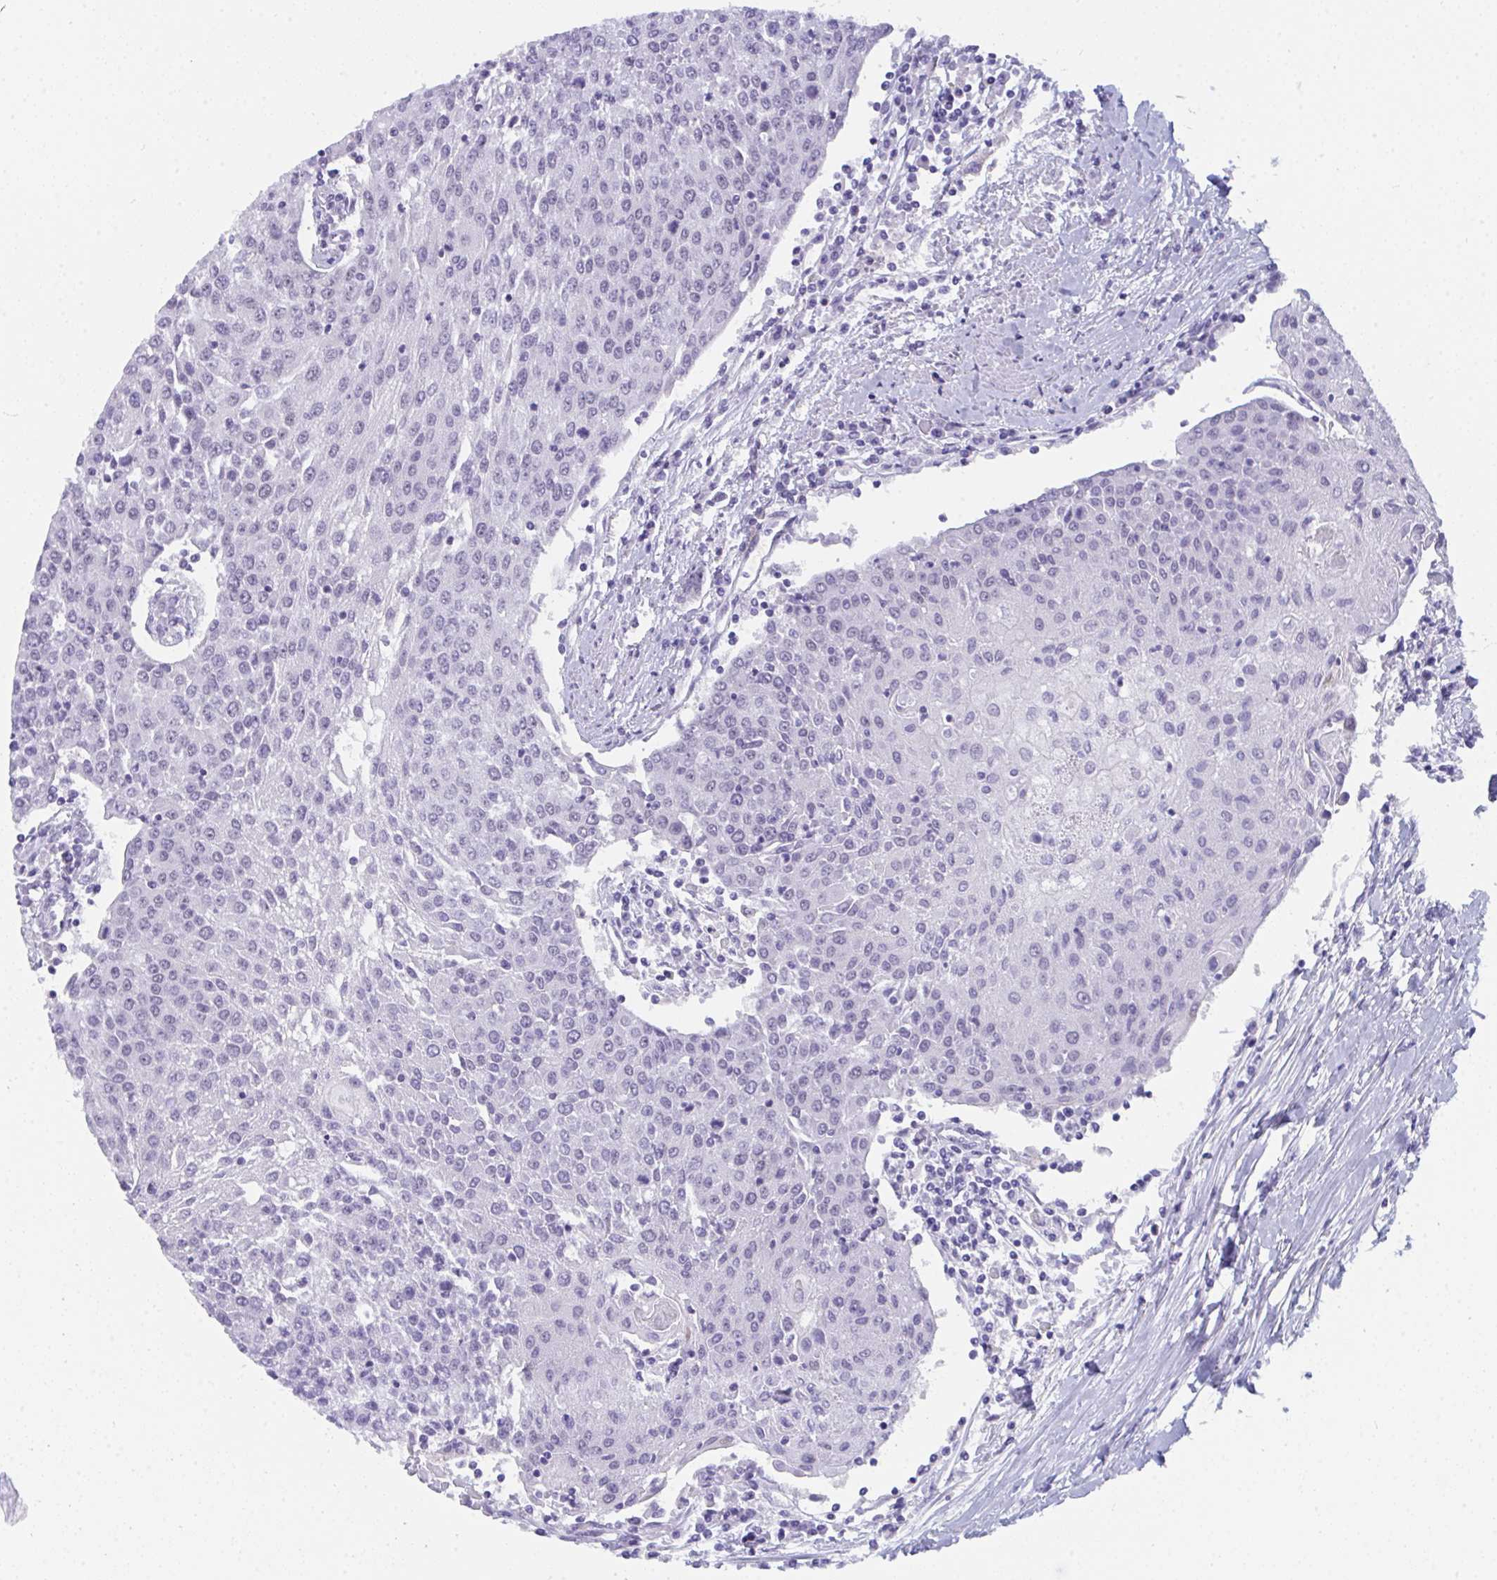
{"staining": {"intensity": "negative", "quantity": "none", "location": "none"}, "tissue": "urothelial cancer", "cell_type": "Tumor cells", "image_type": "cancer", "snomed": [{"axis": "morphology", "description": "Urothelial carcinoma, High grade"}, {"axis": "topography", "description": "Urinary bladder"}], "caption": "This is an immunohistochemistry (IHC) photomicrograph of urothelial cancer. There is no staining in tumor cells.", "gene": "CDK13", "patient": {"sex": "female", "age": 85}}